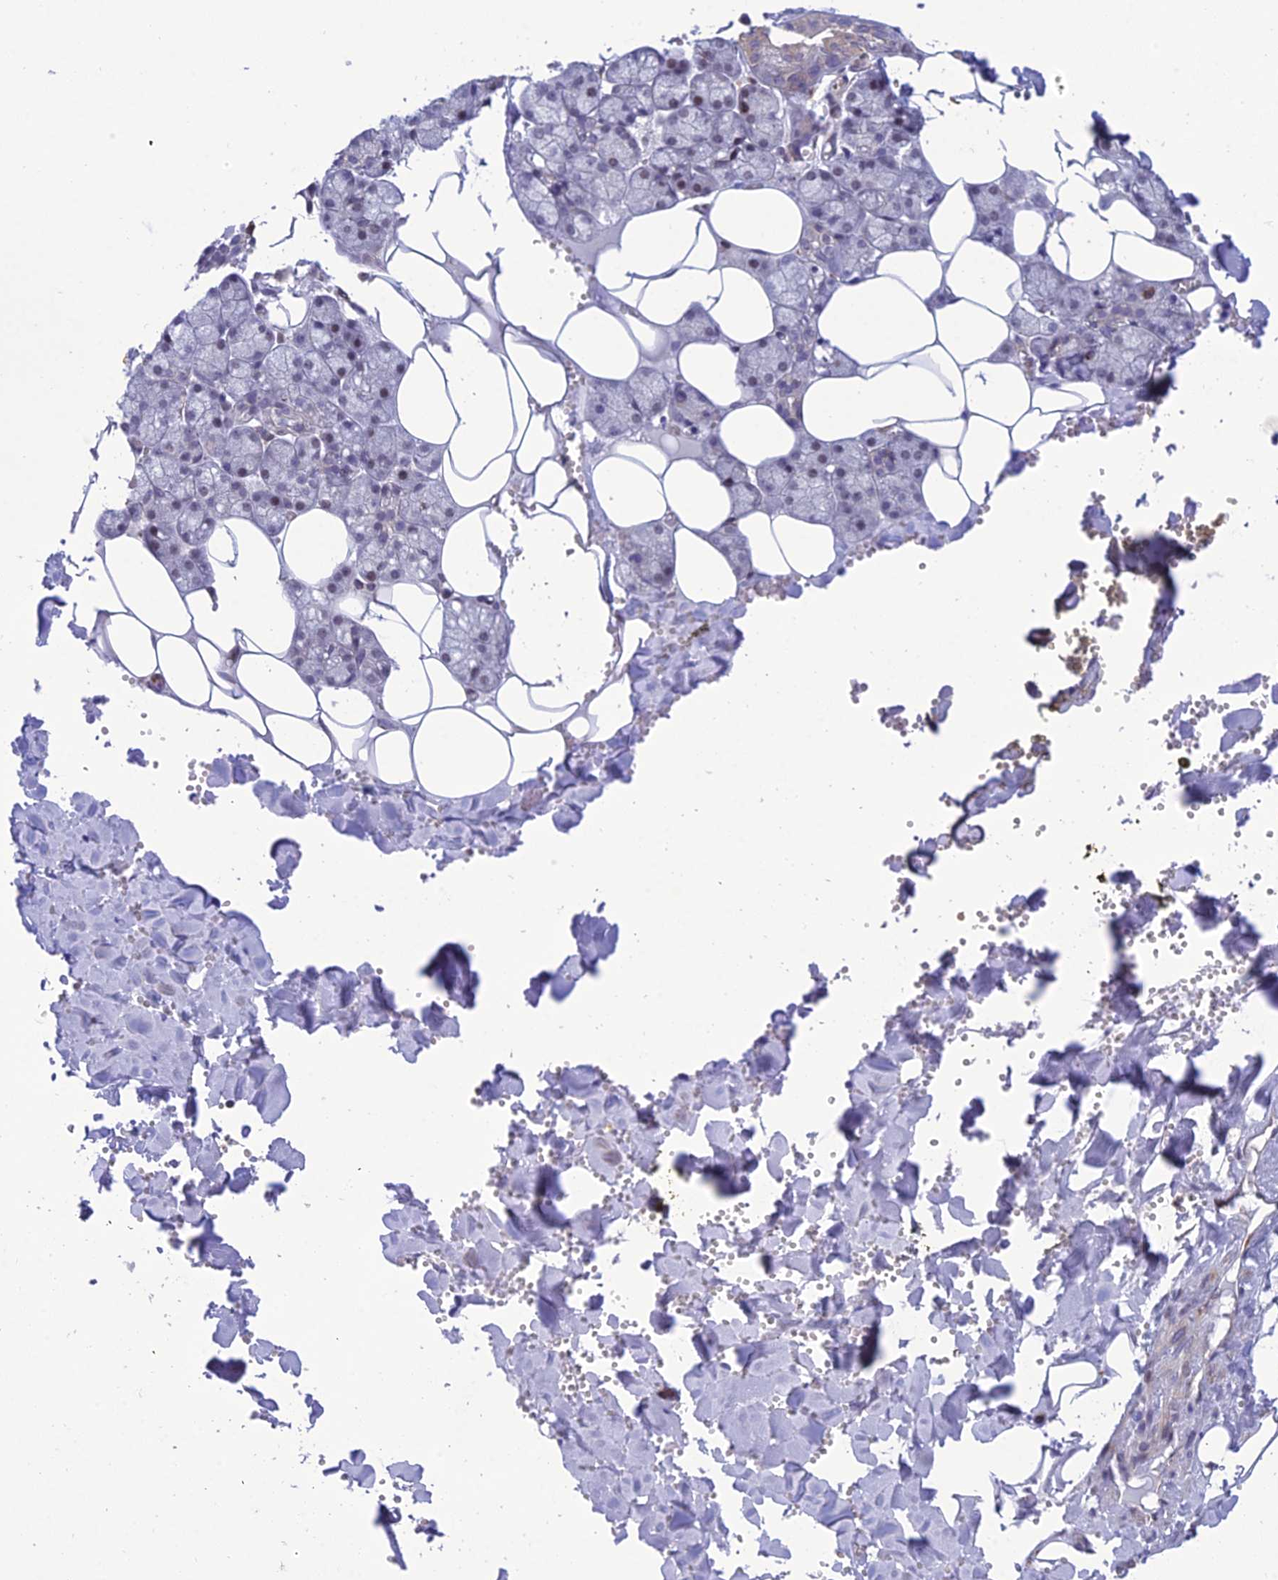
{"staining": {"intensity": "moderate", "quantity": "<25%", "location": "cytoplasmic/membranous"}, "tissue": "salivary gland", "cell_type": "Glandular cells", "image_type": "normal", "snomed": [{"axis": "morphology", "description": "Normal tissue, NOS"}, {"axis": "topography", "description": "Salivary gland"}], "caption": "A high-resolution micrograph shows immunohistochemistry staining of unremarkable salivary gland, which exhibits moderate cytoplasmic/membranous staining in approximately <25% of glandular cells. The protein is stained brown, and the nuclei are stained in blue (DAB (3,3'-diaminobenzidine) IHC with brightfield microscopy, high magnification).", "gene": "FAM76A", "patient": {"sex": "male", "age": 62}}